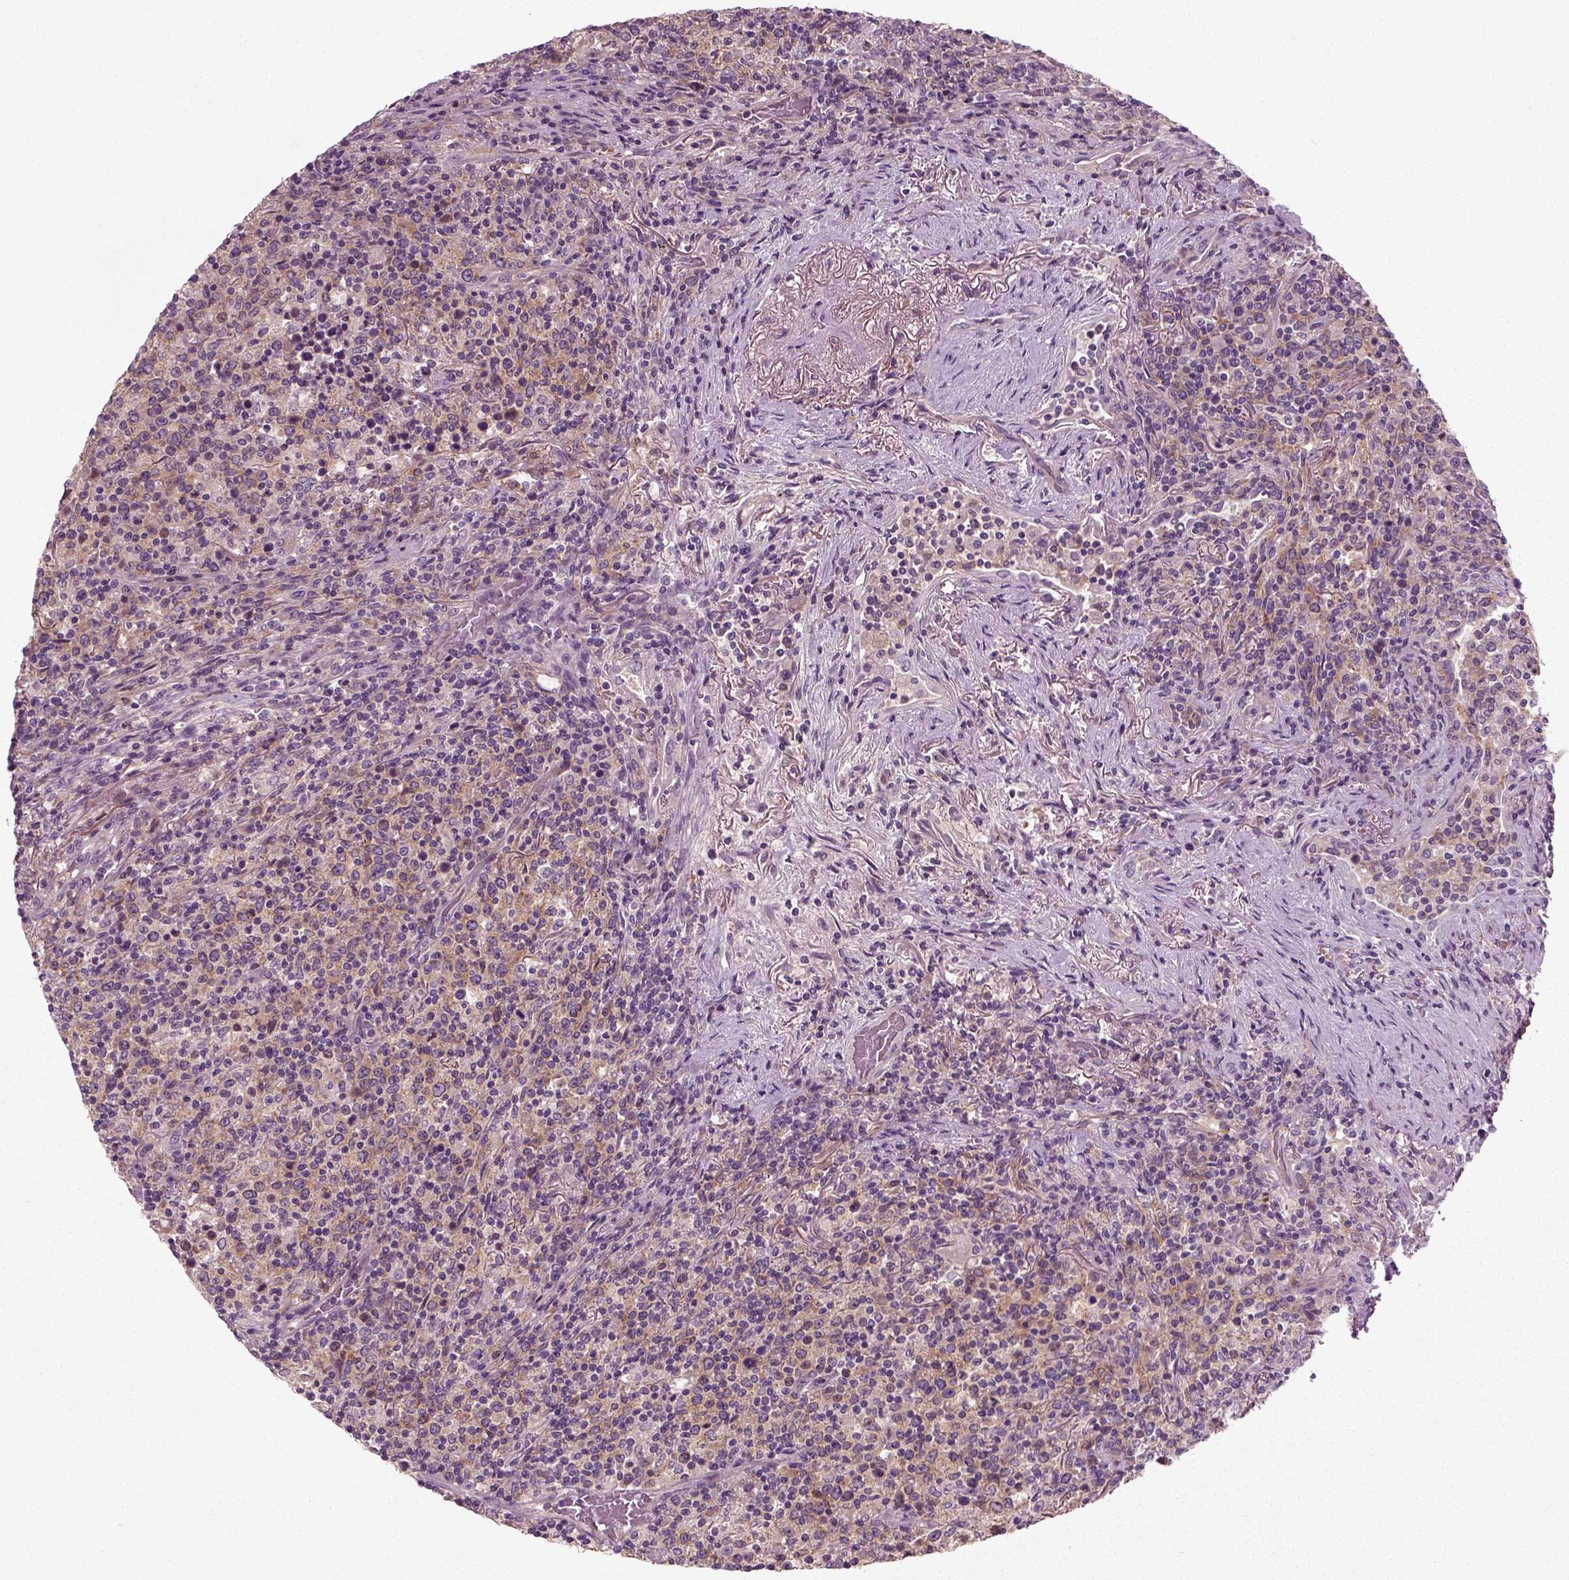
{"staining": {"intensity": "moderate", "quantity": "<25%", "location": "cytoplasmic/membranous"}, "tissue": "lymphoma", "cell_type": "Tumor cells", "image_type": "cancer", "snomed": [{"axis": "morphology", "description": "Malignant lymphoma, non-Hodgkin's type, High grade"}, {"axis": "topography", "description": "Lung"}], "caption": "Human lymphoma stained with a protein marker reveals moderate staining in tumor cells.", "gene": "RND2", "patient": {"sex": "male", "age": 79}}